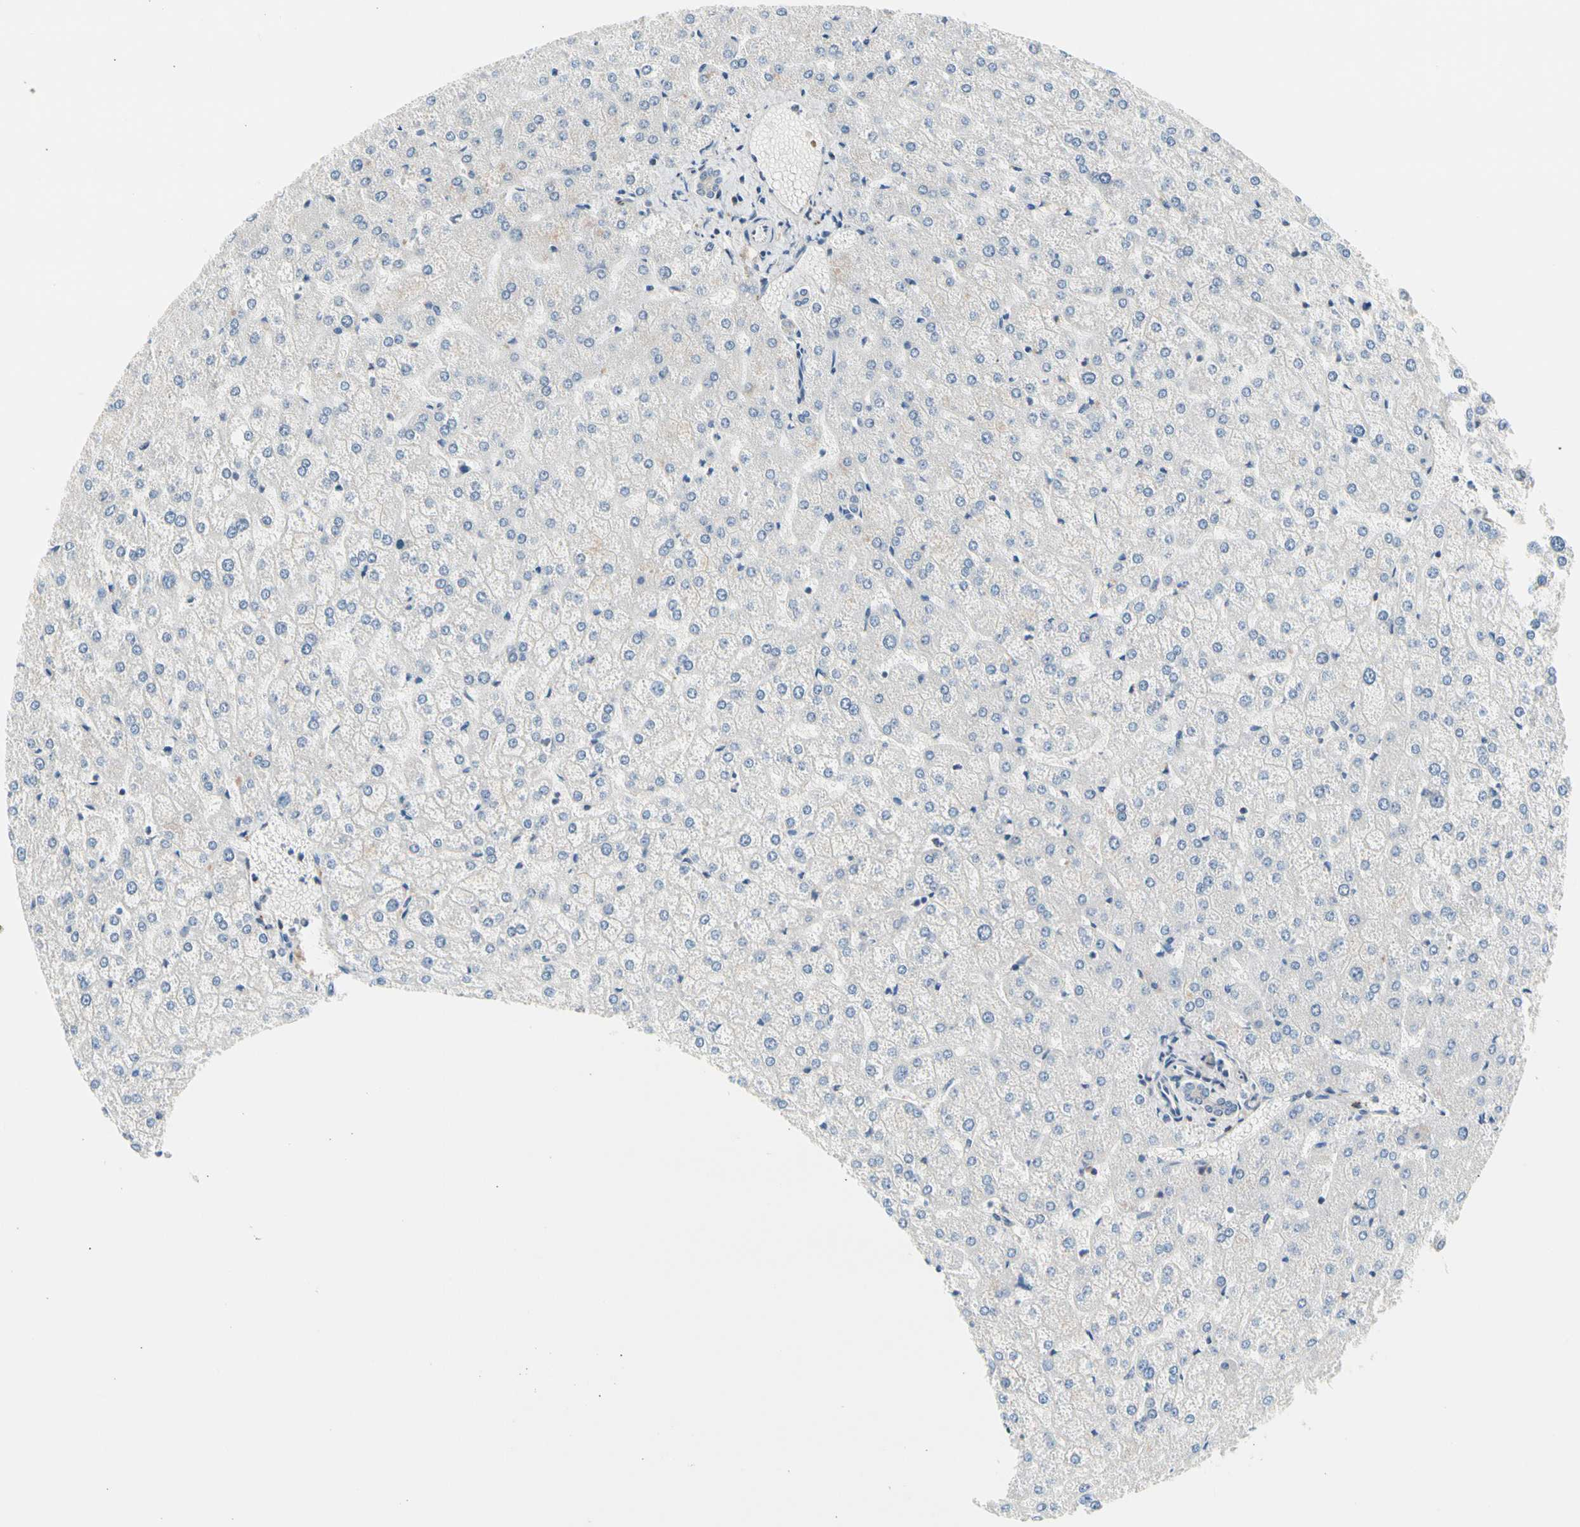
{"staining": {"intensity": "negative", "quantity": "none", "location": "none"}, "tissue": "liver", "cell_type": "Cholangiocytes", "image_type": "normal", "snomed": [{"axis": "morphology", "description": "Normal tissue, NOS"}, {"axis": "topography", "description": "Liver"}], "caption": "Immunohistochemistry (IHC) of normal human liver shows no staining in cholangiocytes.", "gene": "MAP3K3", "patient": {"sex": "female", "age": 32}}